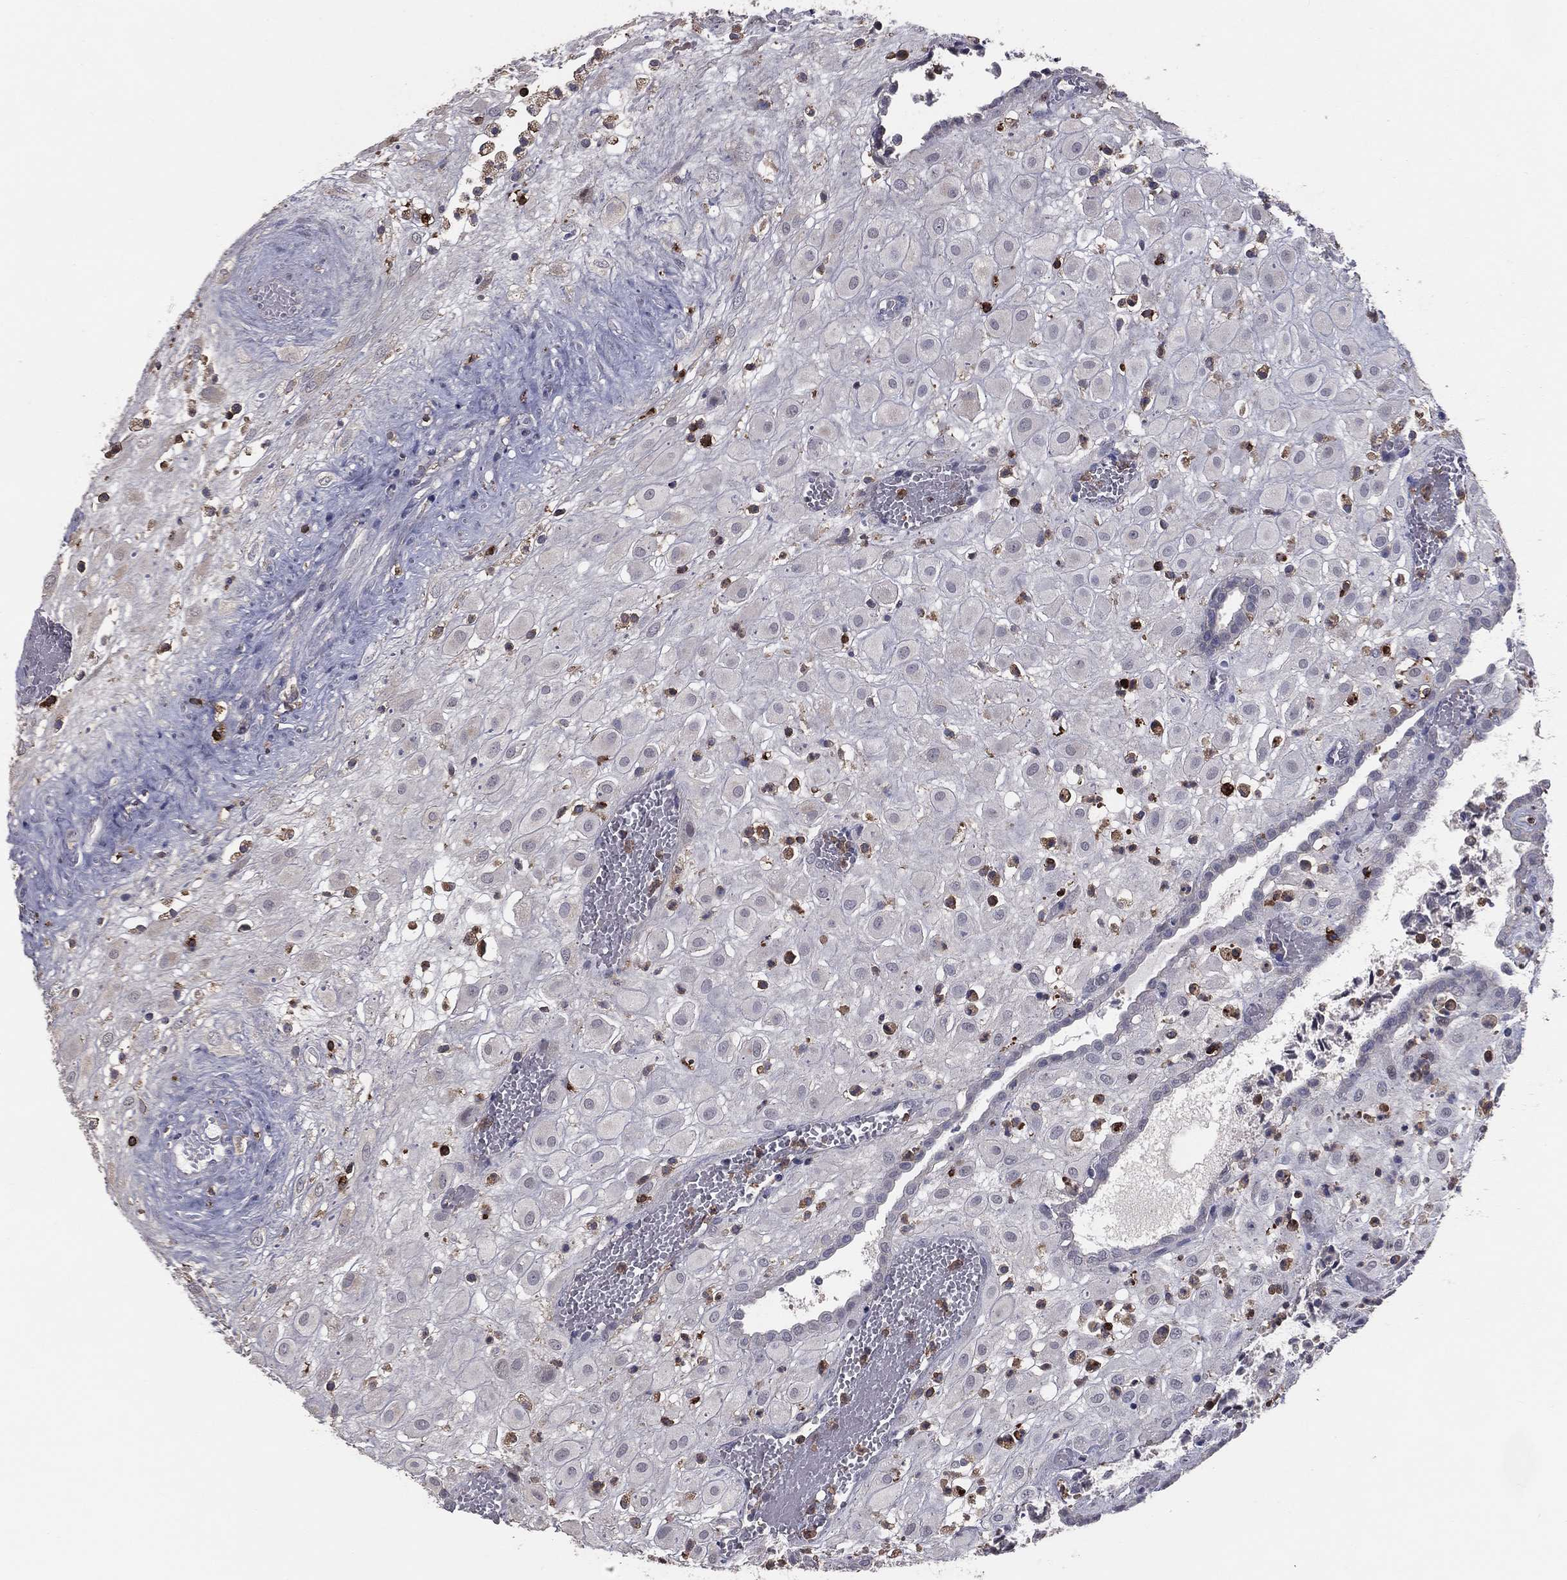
{"staining": {"intensity": "negative", "quantity": "none", "location": "none"}, "tissue": "placenta", "cell_type": "Decidual cells", "image_type": "normal", "snomed": [{"axis": "morphology", "description": "Normal tissue, NOS"}, {"axis": "topography", "description": "Placenta"}], "caption": "Placenta stained for a protein using immunohistochemistry reveals no positivity decidual cells.", "gene": "PSTPIP1", "patient": {"sex": "female", "age": 24}}